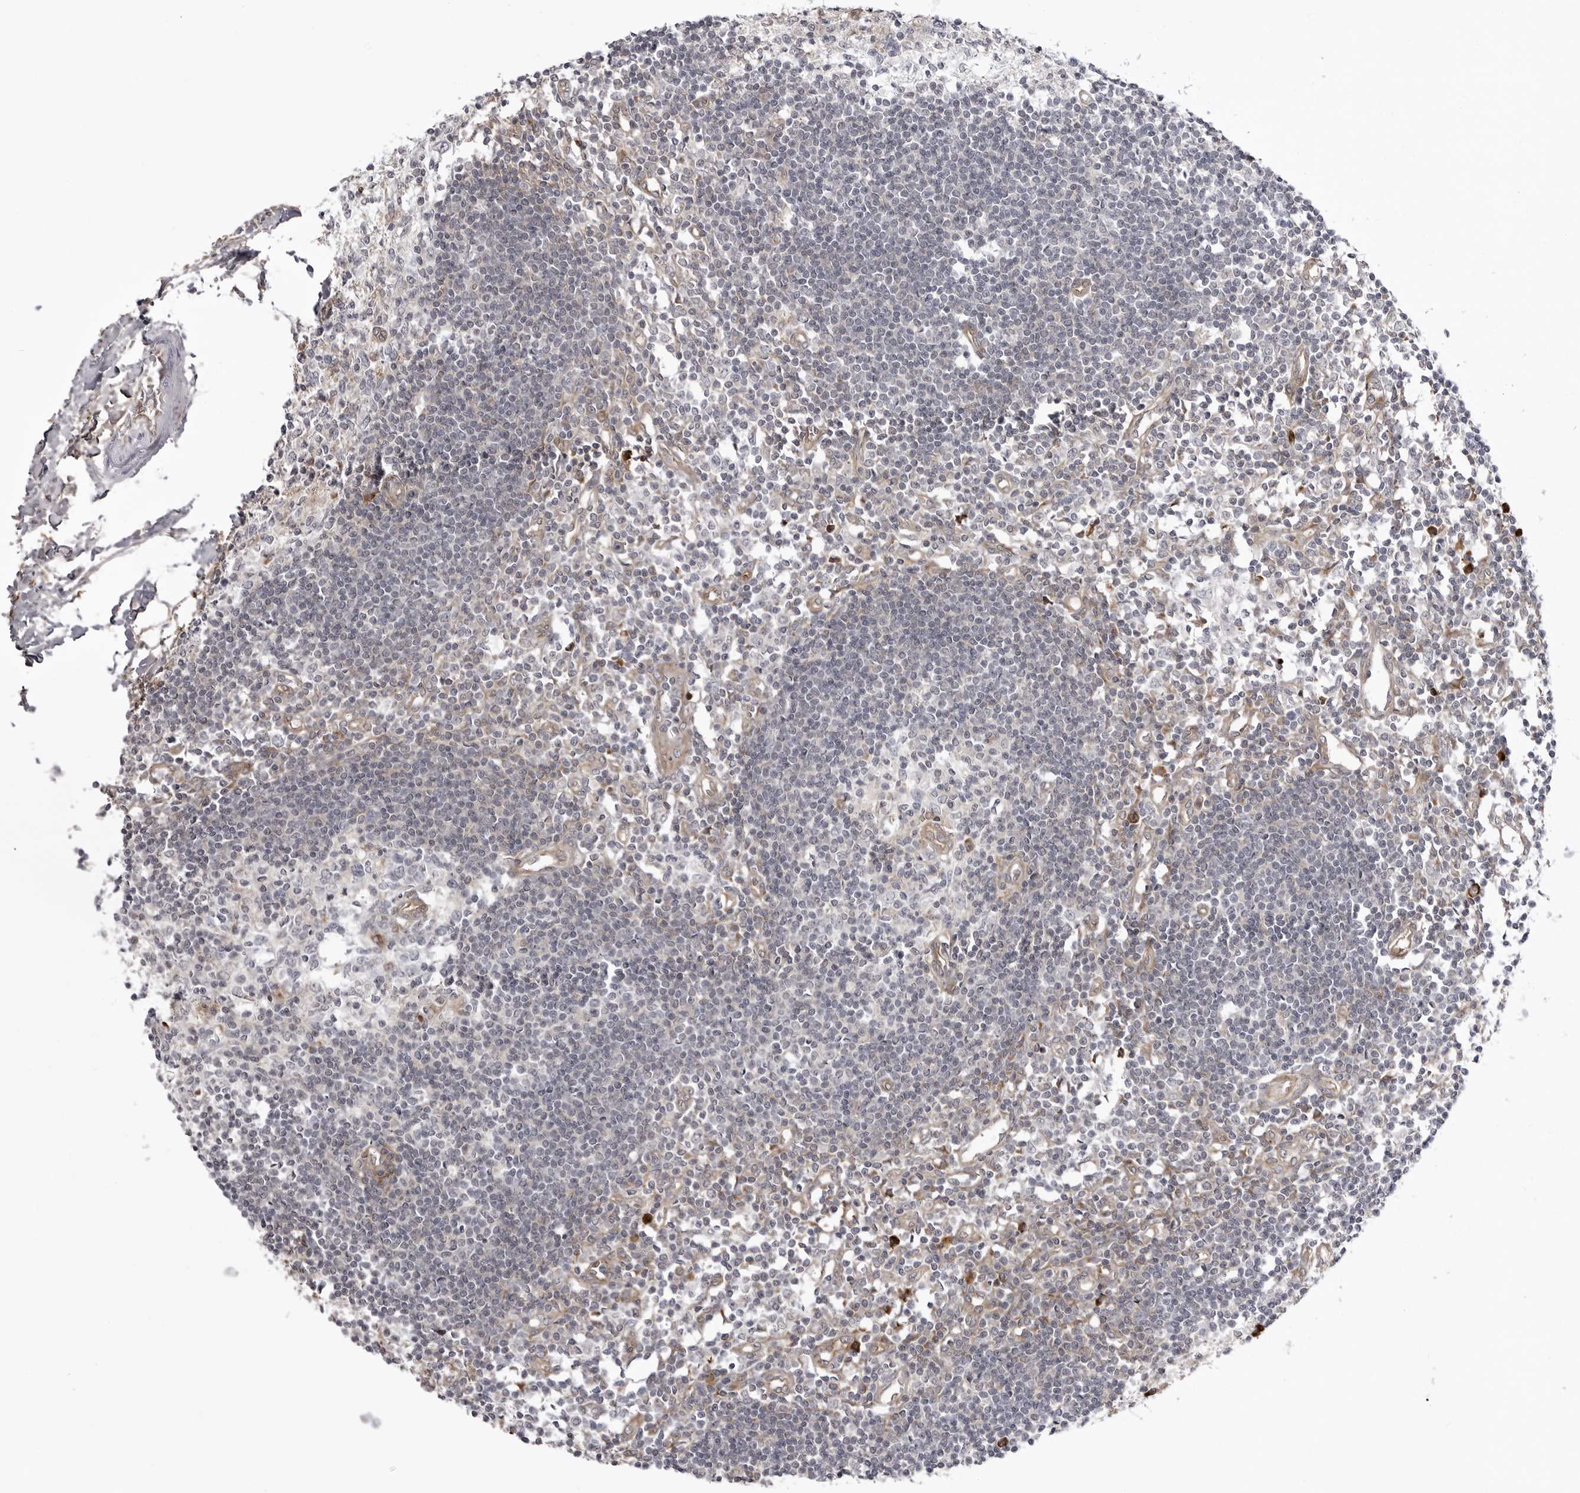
{"staining": {"intensity": "strong", "quantity": "<25%", "location": "cytoplasmic/membranous"}, "tissue": "lymph node", "cell_type": "Germinal center cells", "image_type": "normal", "snomed": [{"axis": "morphology", "description": "Normal tissue, NOS"}, {"axis": "morphology", "description": "Malignant melanoma, Metastatic site"}, {"axis": "topography", "description": "Lymph node"}], "caption": "The immunohistochemical stain shows strong cytoplasmic/membranous expression in germinal center cells of normal lymph node.", "gene": "ARL5A", "patient": {"sex": "male", "age": 41}}